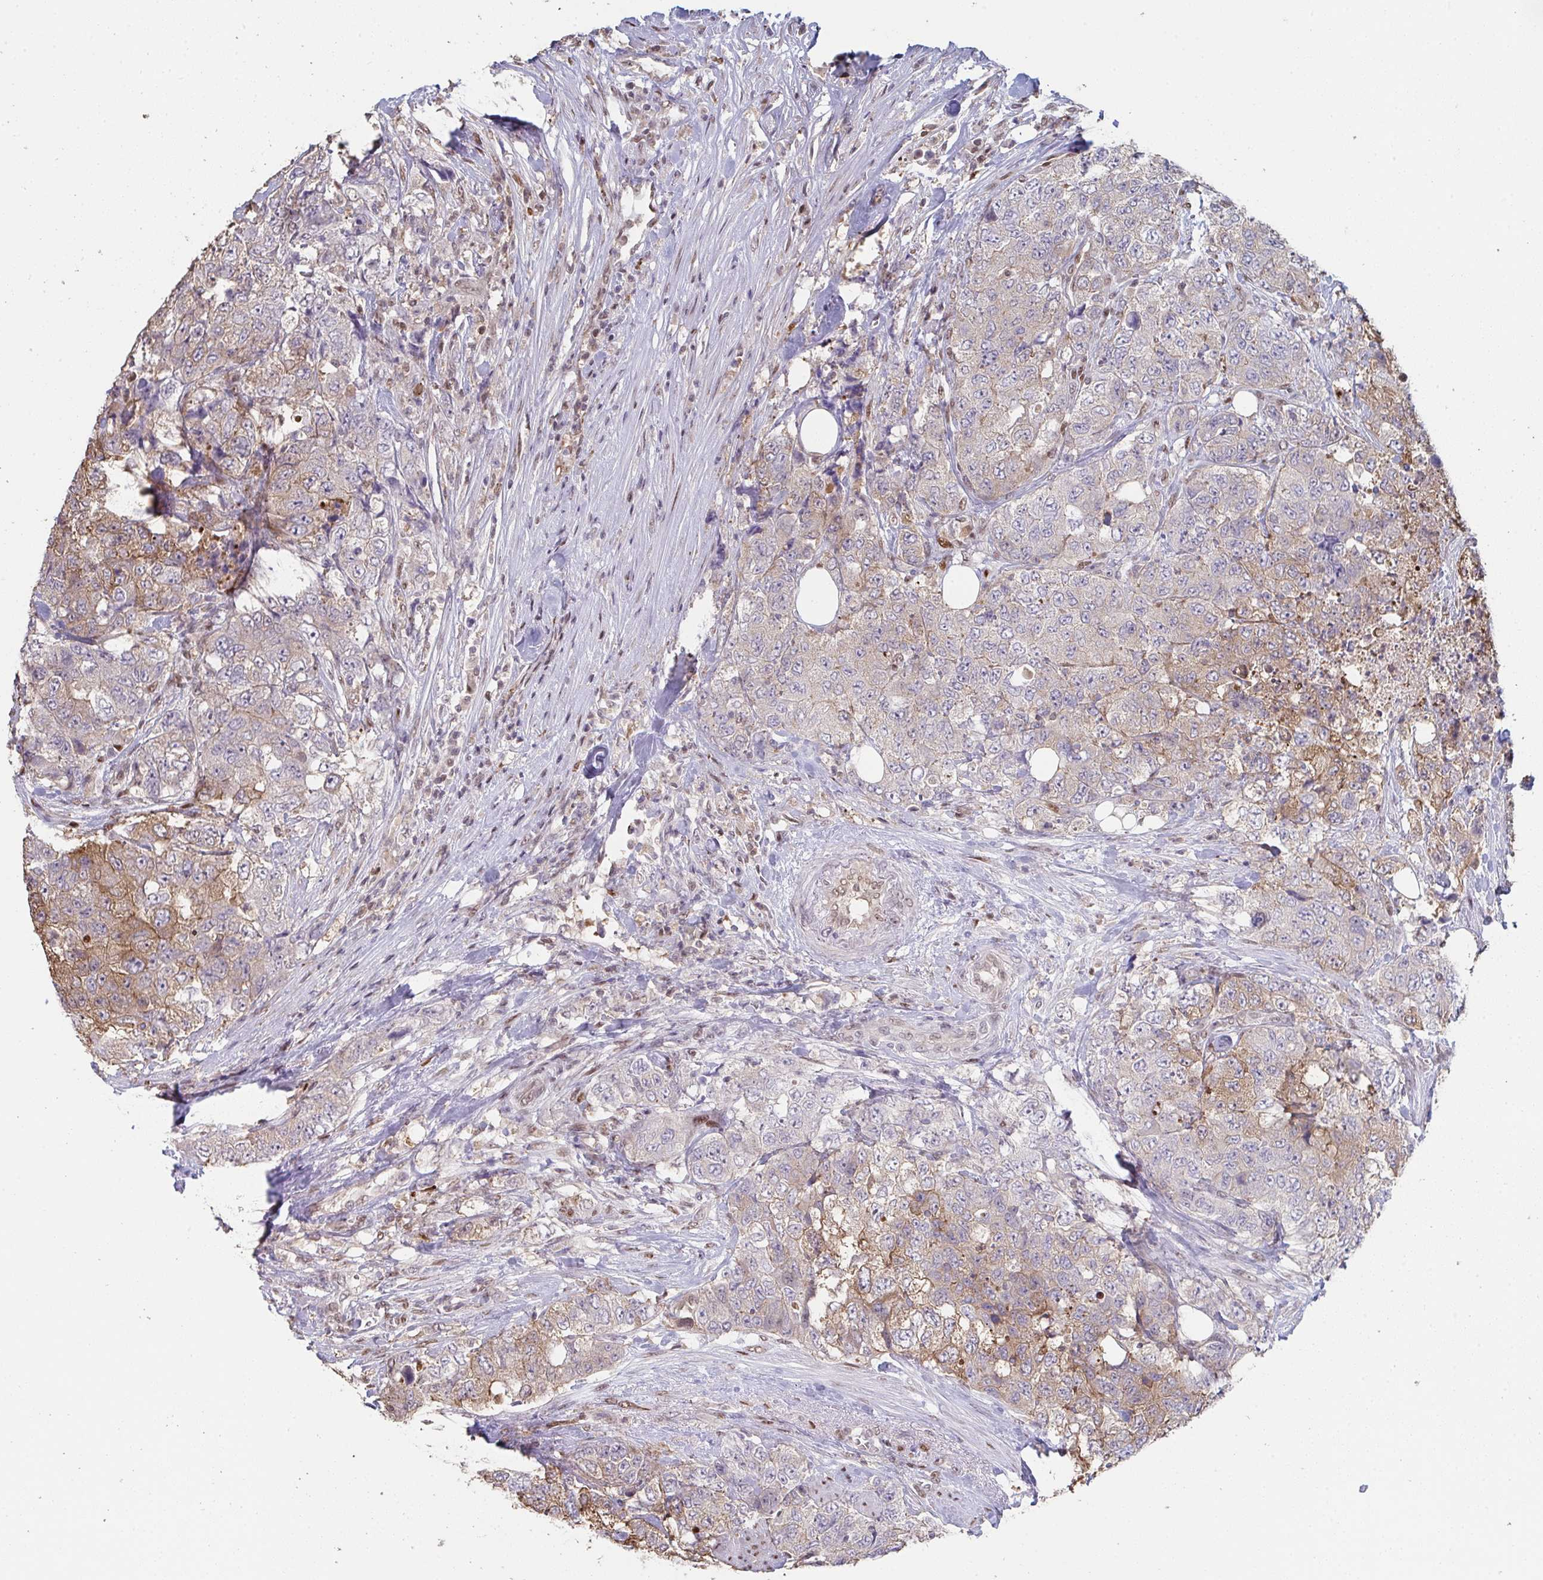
{"staining": {"intensity": "moderate", "quantity": "<25%", "location": "cytoplasmic/membranous"}, "tissue": "urothelial cancer", "cell_type": "Tumor cells", "image_type": "cancer", "snomed": [{"axis": "morphology", "description": "Urothelial carcinoma, High grade"}, {"axis": "topography", "description": "Urinary bladder"}], "caption": "Urothelial carcinoma (high-grade) stained with DAB IHC displays low levels of moderate cytoplasmic/membranous positivity in approximately <25% of tumor cells.", "gene": "ACD", "patient": {"sex": "female", "age": 78}}